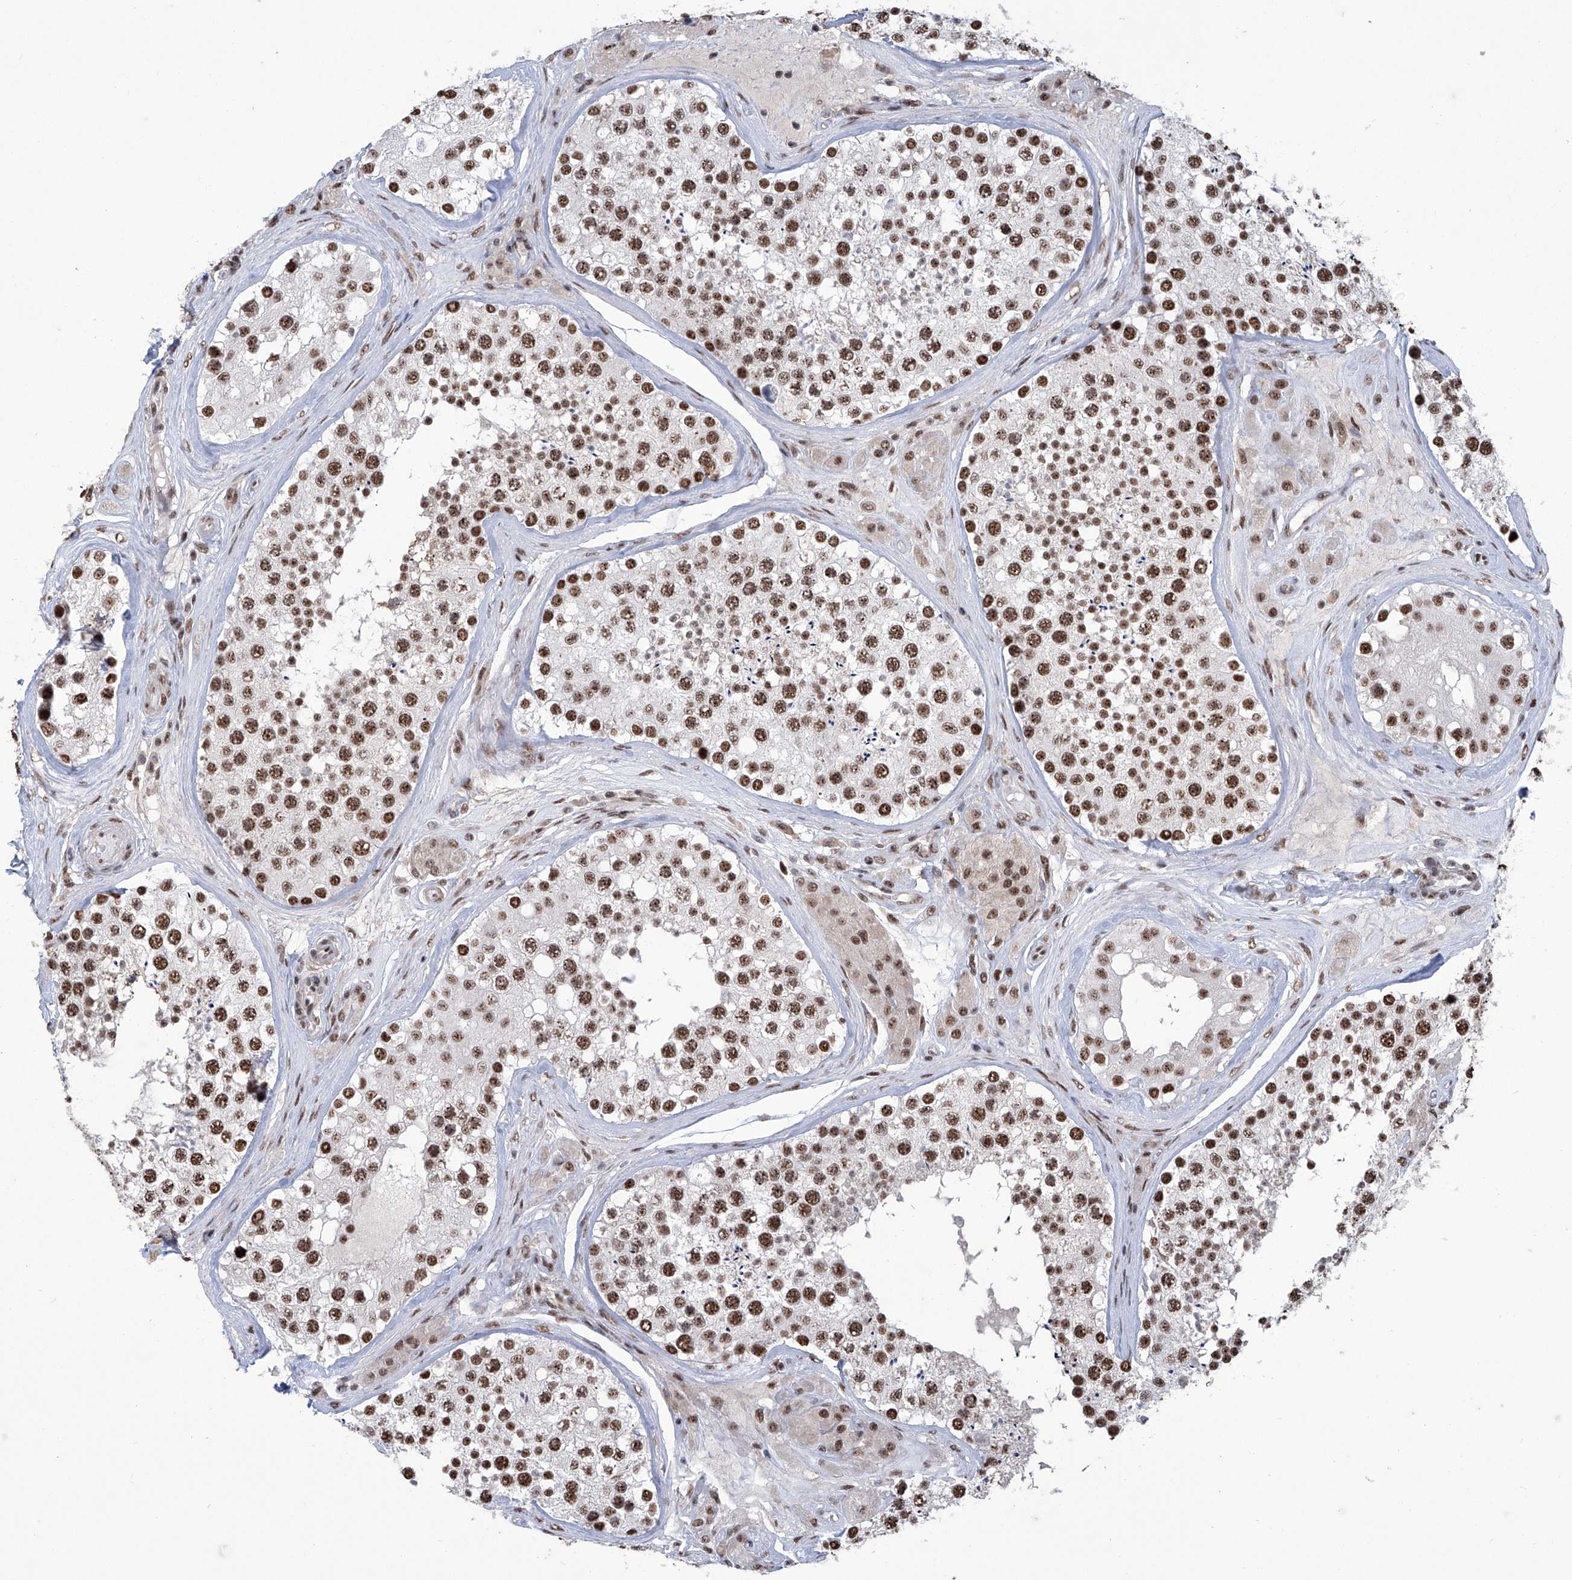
{"staining": {"intensity": "strong", "quantity": ">75%", "location": "nuclear"}, "tissue": "testis", "cell_type": "Cells in seminiferous ducts", "image_type": "normal", "snomed": [{"axis": "morphology", "description": "Normal tissue, NOS"}, {"axis": "topography", "description": "Testis"}], "caption": "The image exhibits staining of unremarkable testis, revealing strong nuclear protein staining (brown color) within cells in seminiferous ducts.", "gene": "FBXL4", "patient": {"sex": "male", "age": 46}}